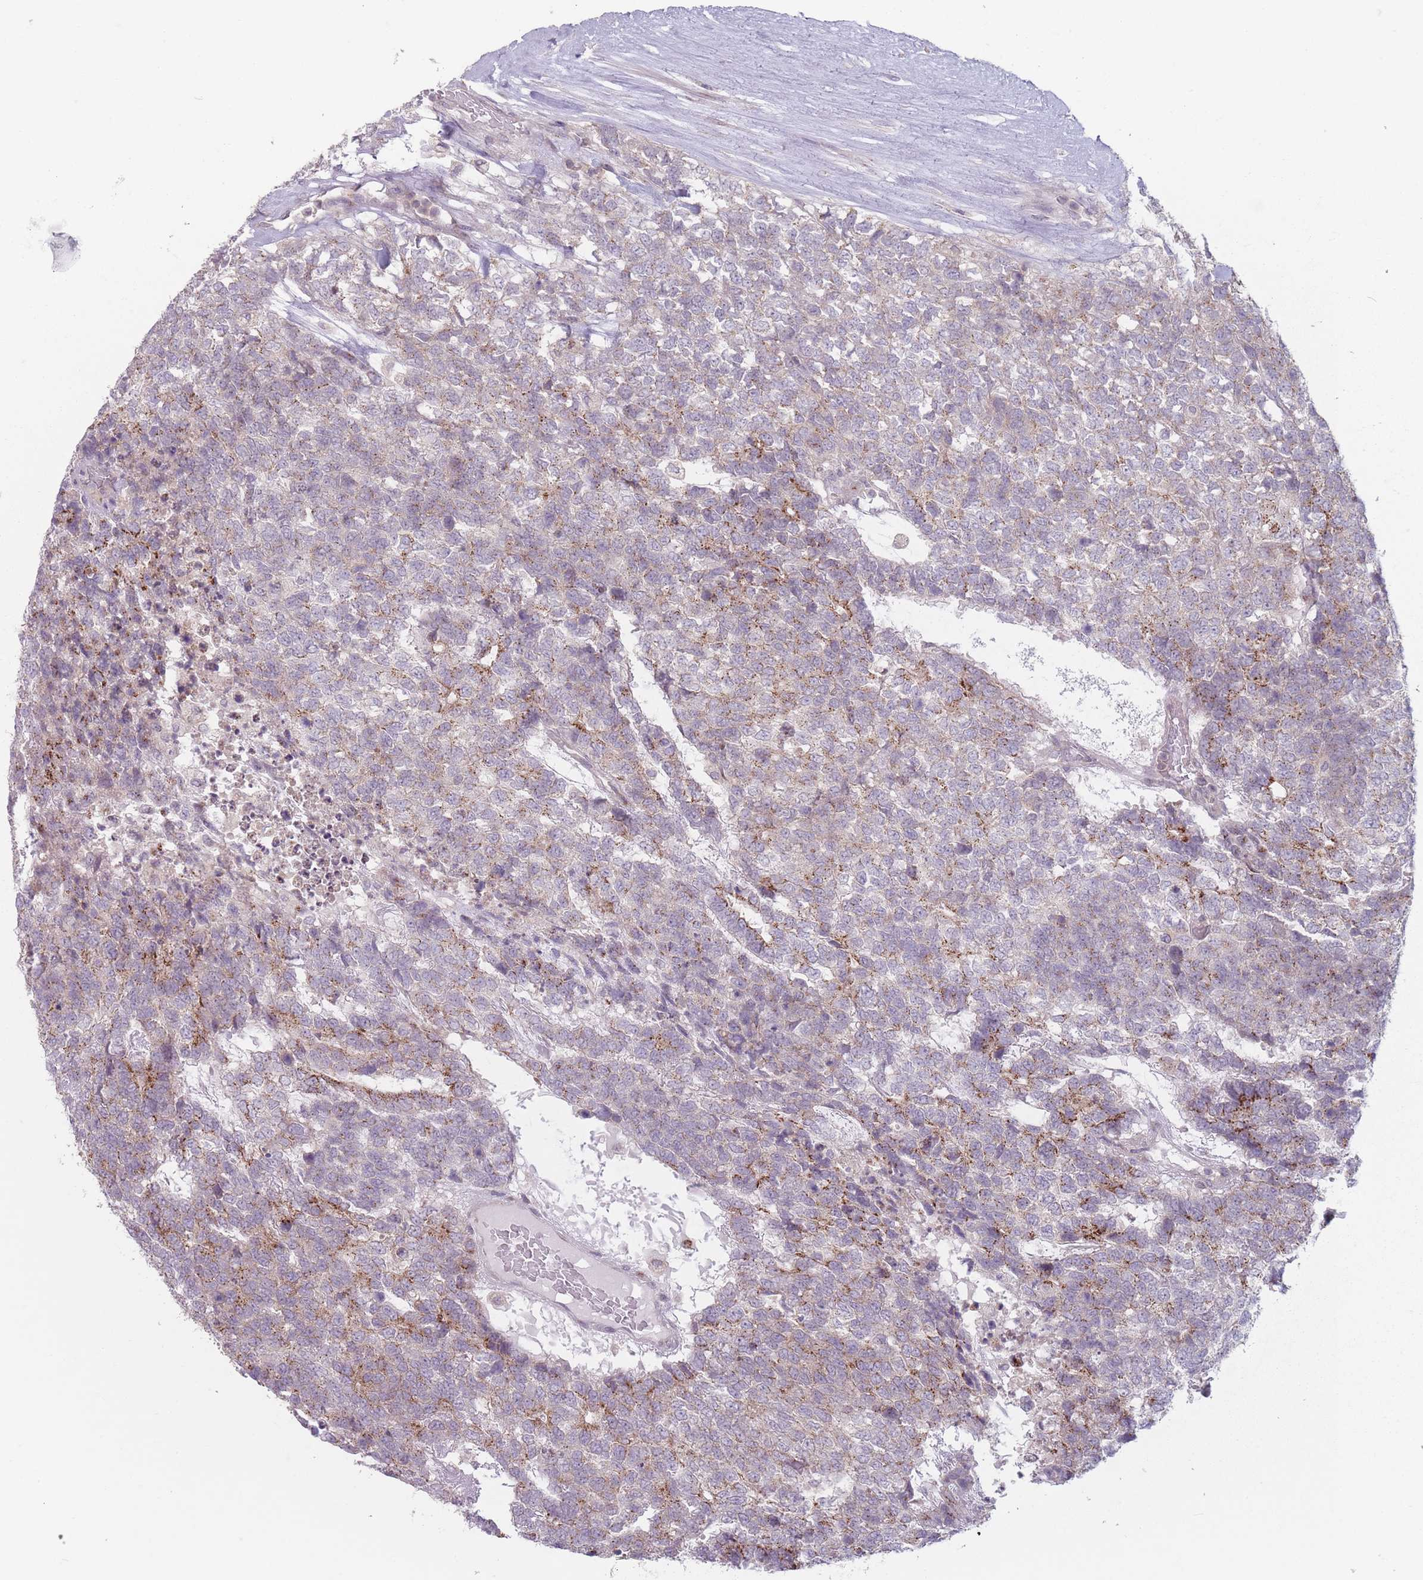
{"staining": {"intensity": "moderate", "quantity": "<25%", "location": "cytoplasmic/membranous"}, "tissue": "testis cancer", "cell_type": "Tumor cells", "image_type": "cancer", "snomed": [{"axis": "morphology", "description": "Carcinoma, Embryonal, NOS"}, {"axis": "topography", "description": "Testis"}], "caption": "Testis embryonal carcinoma was stained to show a protein in brown. There is low levels of moderate cytoplasmic/membranous expression in approximately <25% of tumor cells.", "gene": "AKAIN1", "patient": {"sex": "male", "age": 23}}